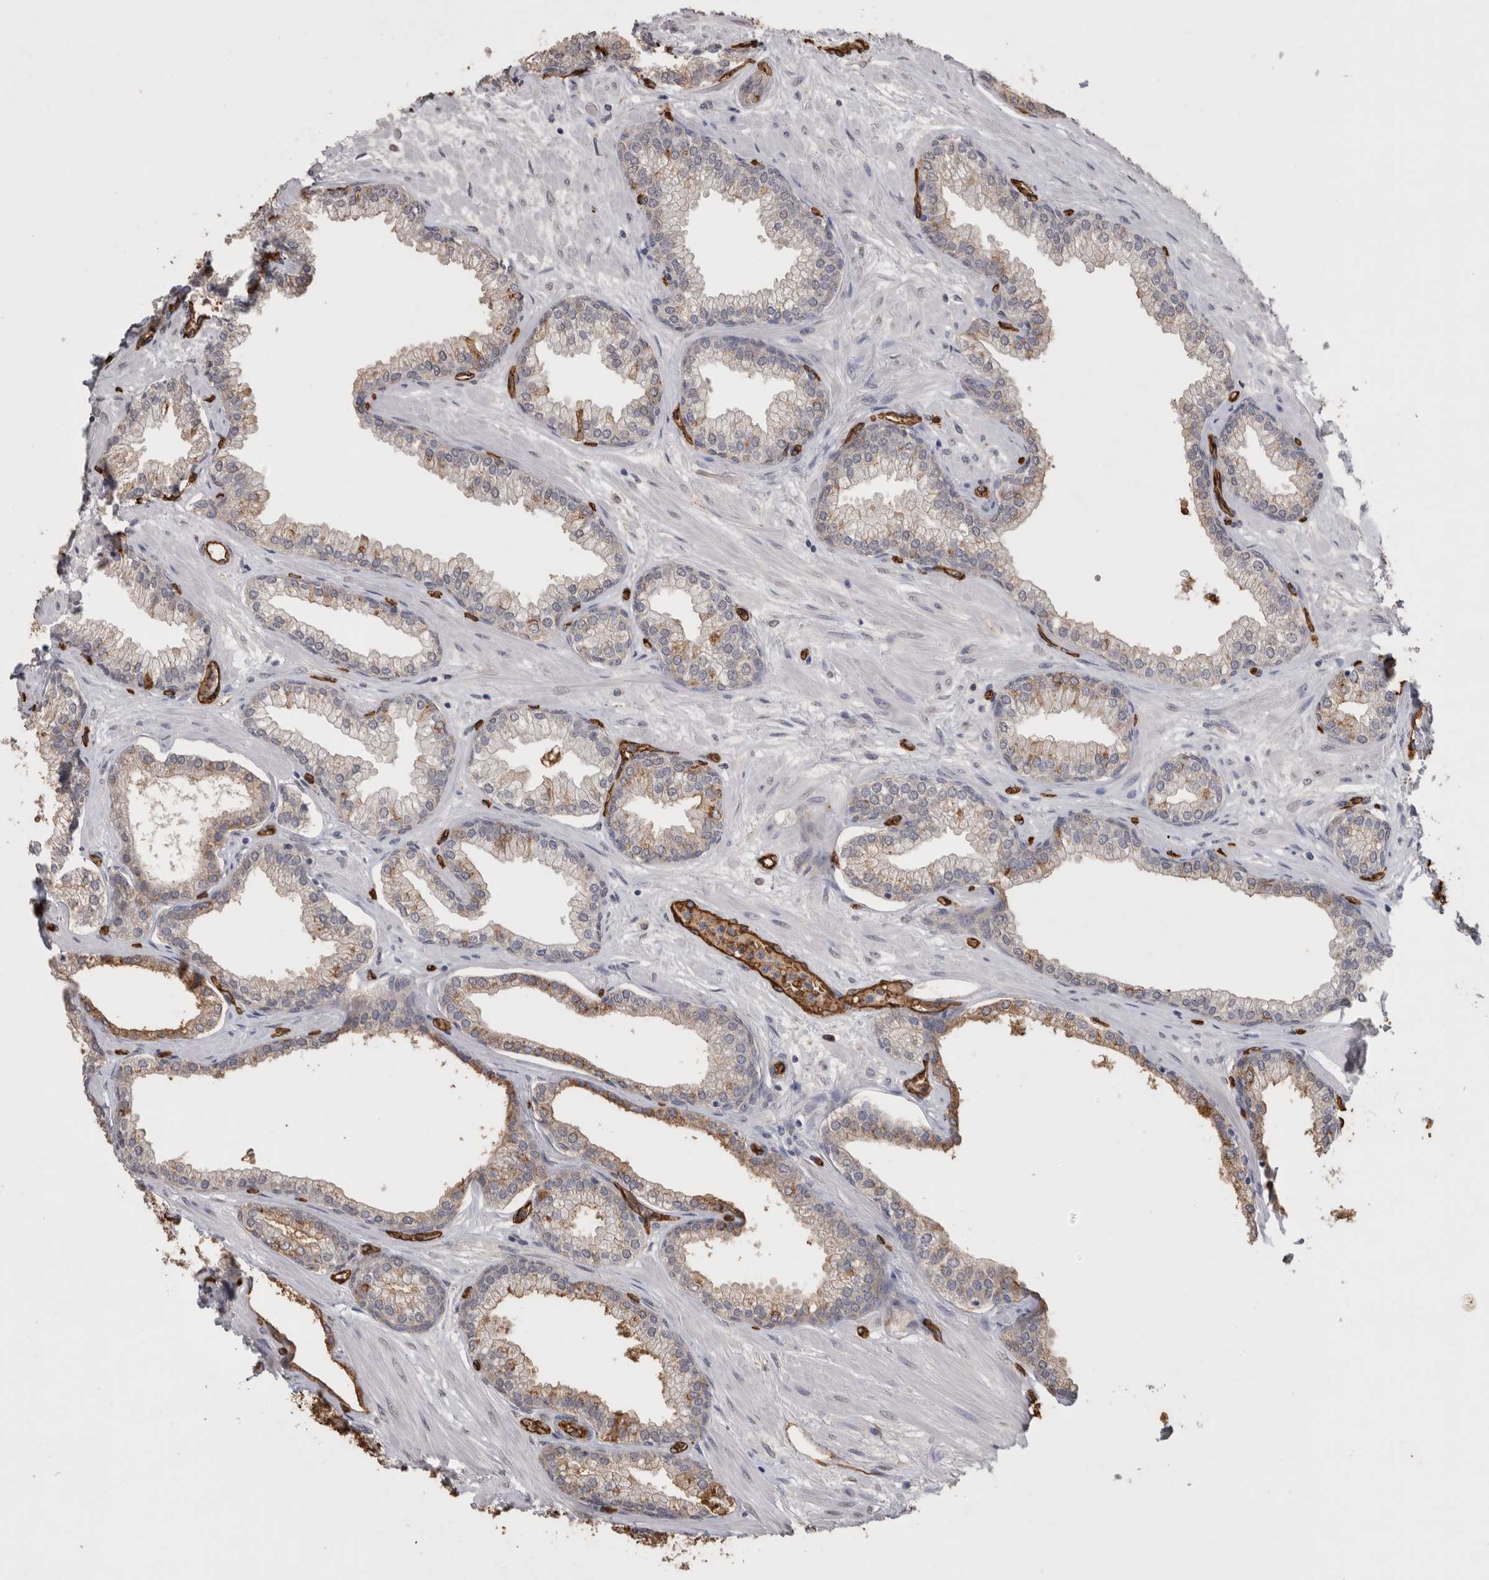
{"staining": {"intensity": "moderate", "quantity": "<25%", "location": "cytoplasmic/membranous"}, "tissue": "prostate", "cell_type": "Glandular cells", "image_type": "normal", "snomed": [{"axis": "morphology", "description": "Normal tissue, NOS"}, {"axis": "morphology", "description": "Urothelial carcinoma, Low grade"}, {"axis": "topography", "description": "Urinary bladder"}, {"axis": "topography", "description": "Prostate"}], "caption": "Protein expression analysis of benign prostate reveals moderate cytoplasmic/membranous expression in approximately <25% of glandular cells. Nuclei are stained in blue.", "gene": "IL27", "patient": {"sex": "male", "age": 60}}